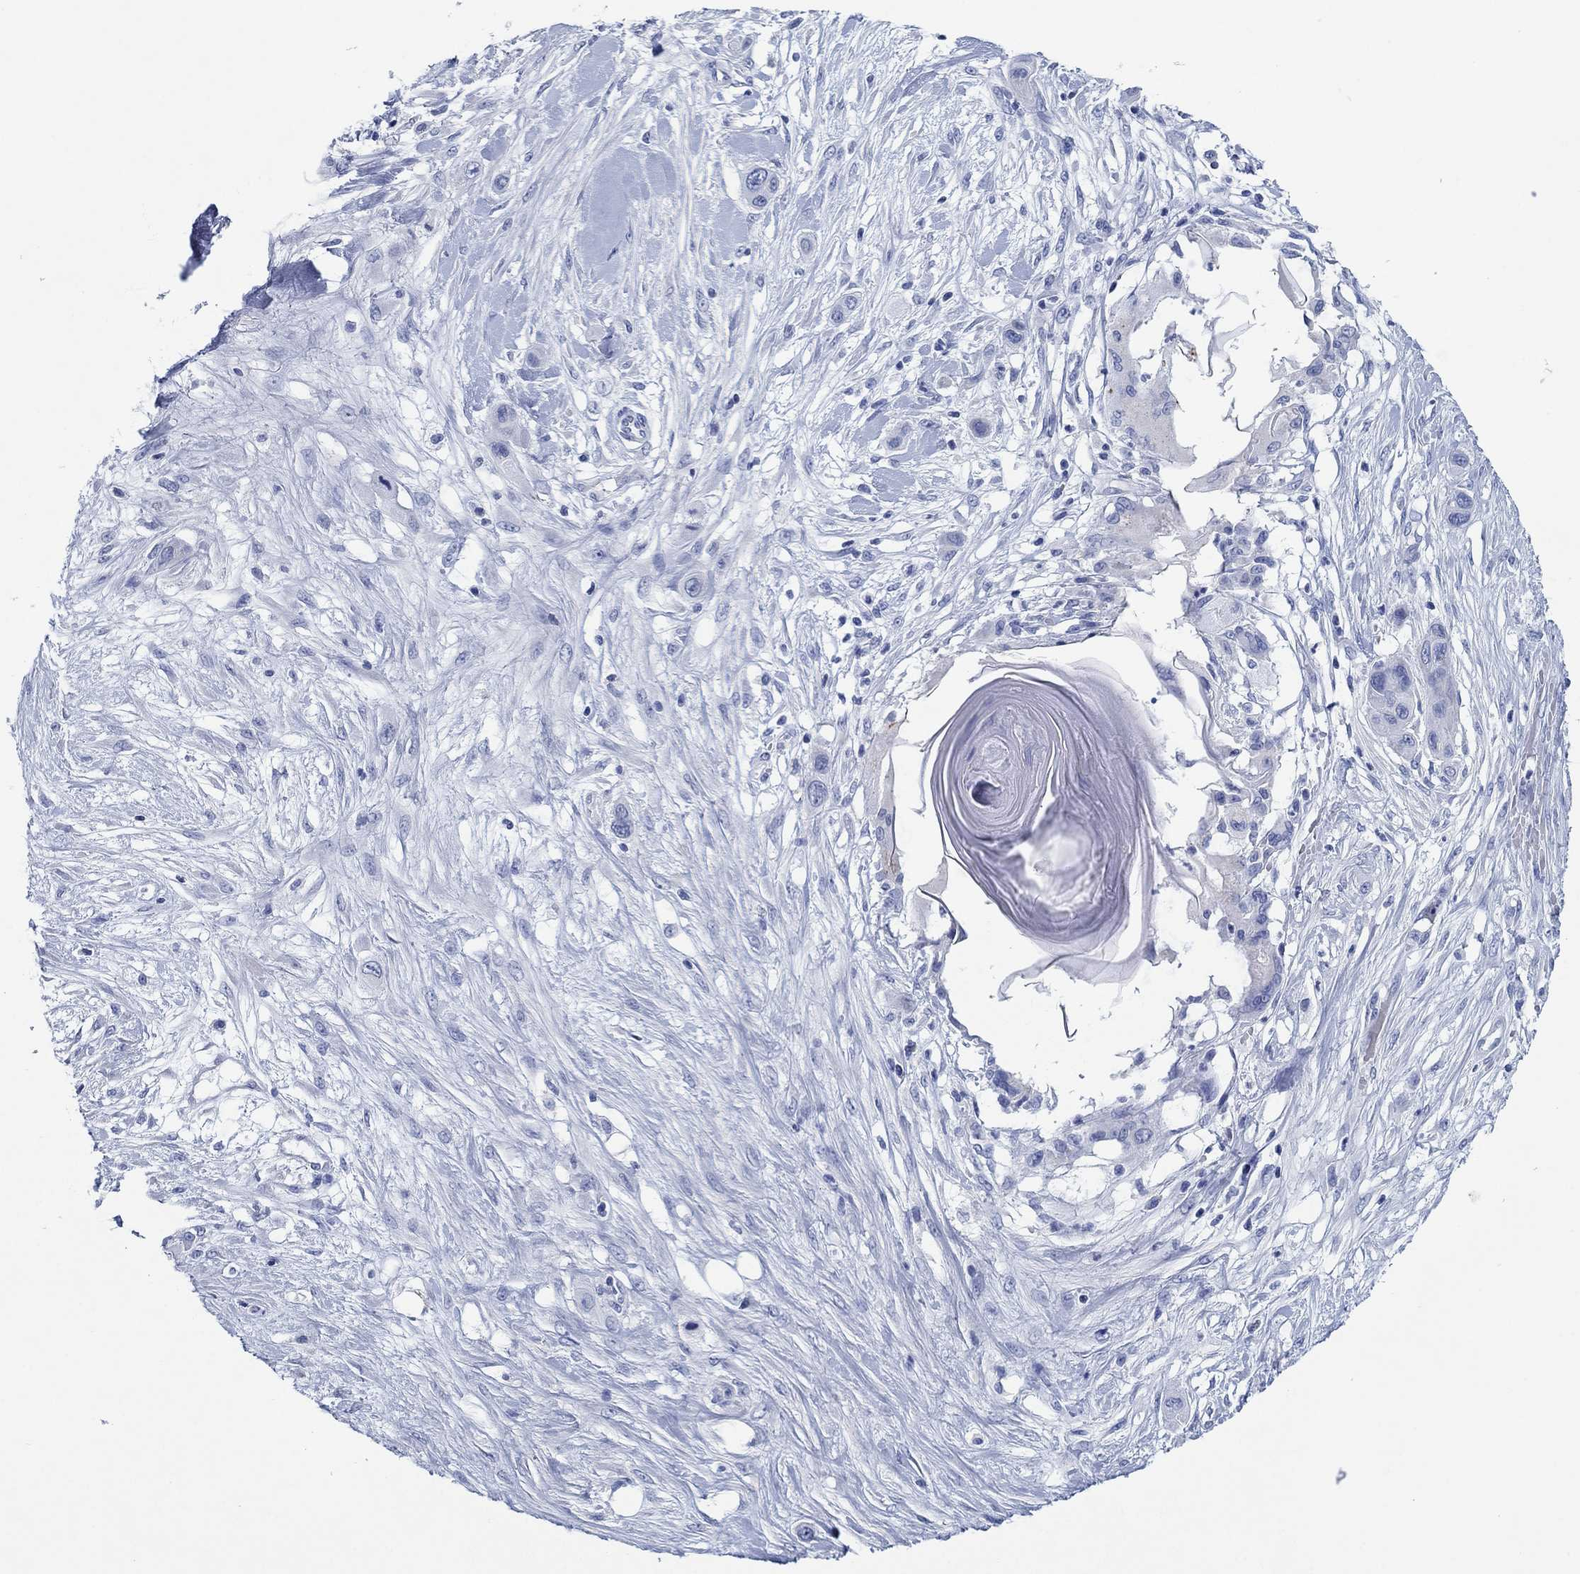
{"staining": {"intensity": "negative", "quantity": "none", "location": "none"}, "tissue": "skin cancer", "cell_type": "Tumor cells", "image_type": "cancer", "snomed": [{"axis": "morphology", "description": "Squamous cell carcinoma, NOS"}, {"axis": "topography", "description": "Skin"}], "caption": "Tumor cells show no significant protein staining in skin squamous cell carcinoma.", "gene": "HCRT", "patient": {"sex": "male", "age": 79}}